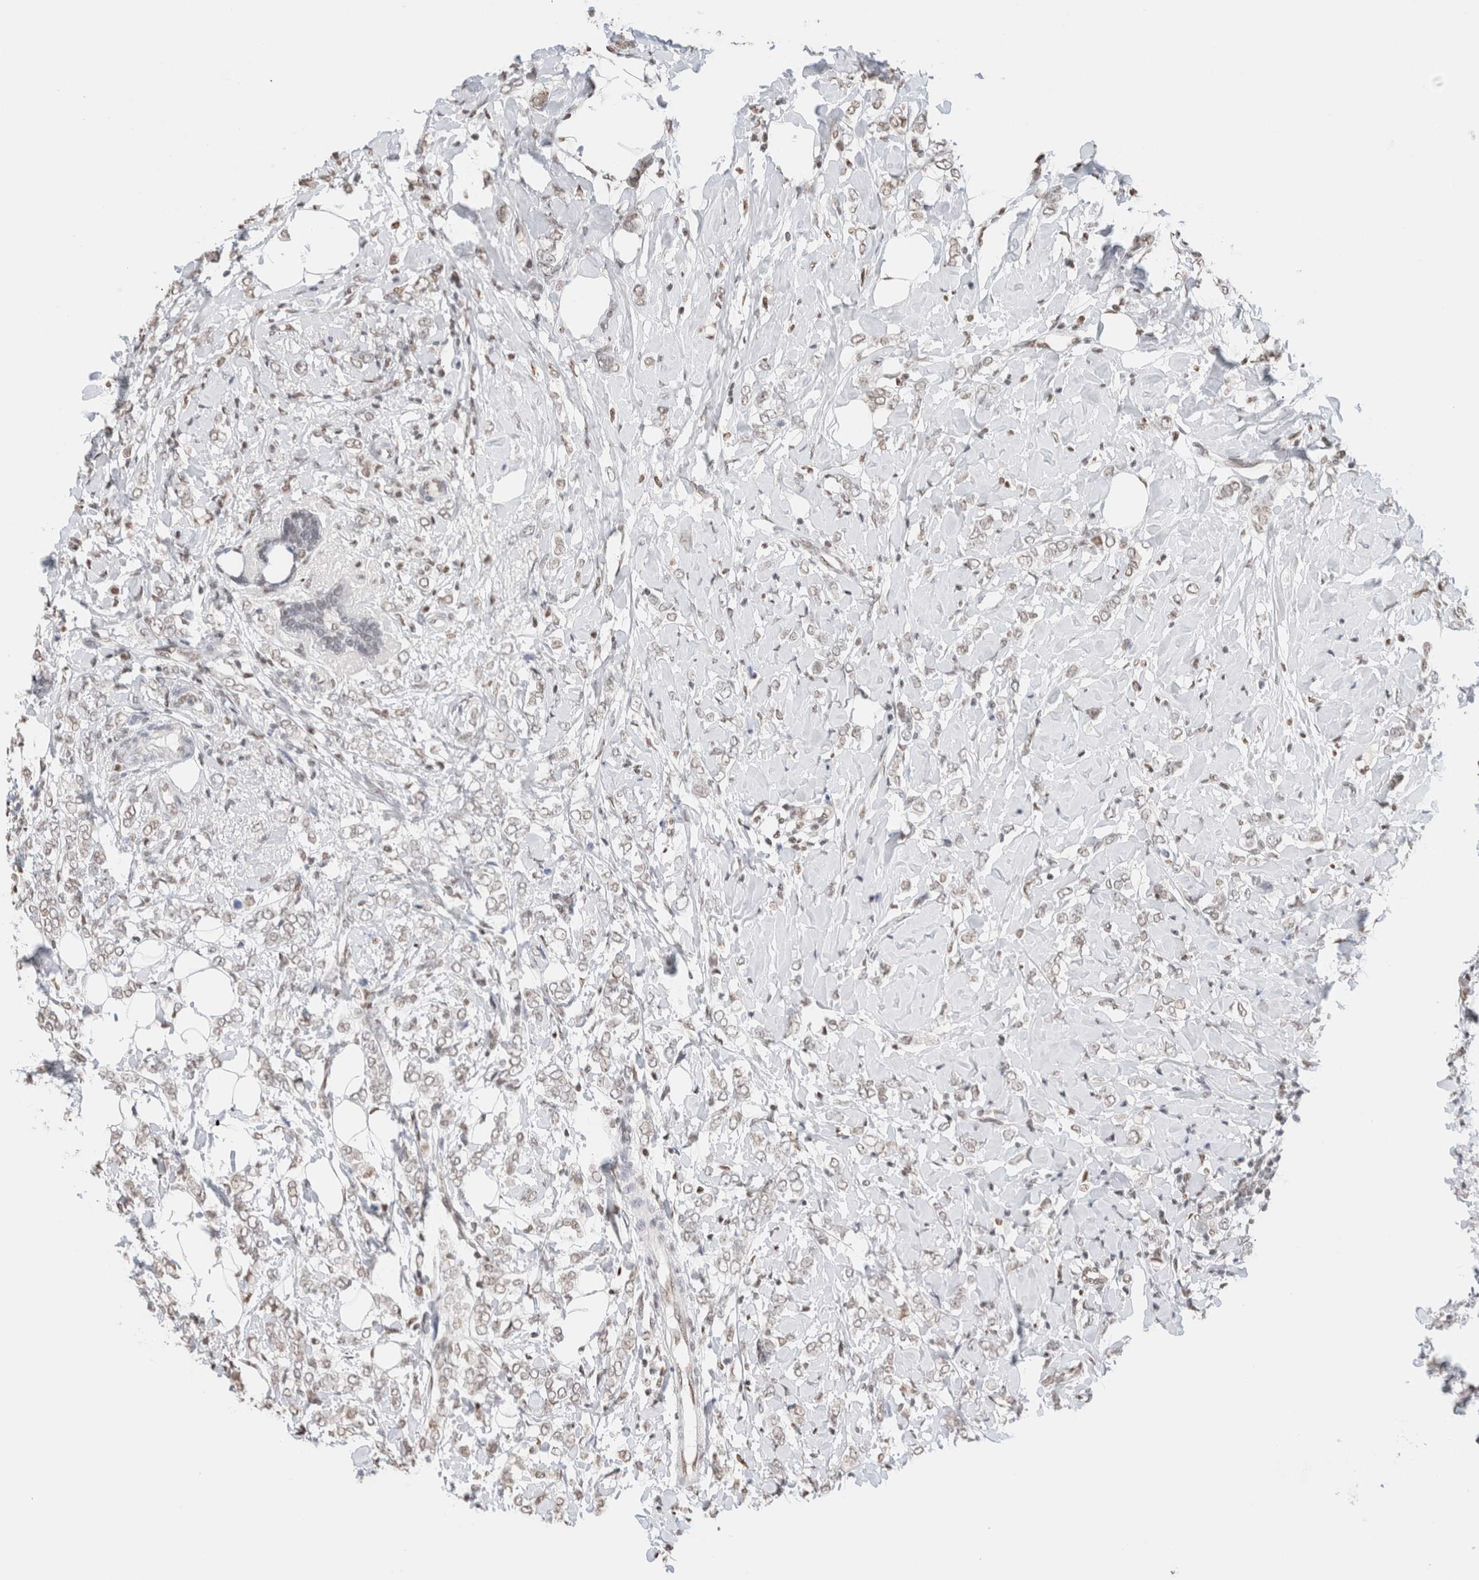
{"staining": {"intensity": "weak", "quantity": "<25%", "location": "nuclear"}, "tissue": "breast cancer", "cell_type": "Tumor cells", "image_type": "cancer", "snomed": [{"axis": "morphology", "description": "Normal tissue, NOS"}, {"axis": "morphology", "description": "Lobular carcinoma"}, {"axis": "topography", "description": "Breast"}], "caption": "High power microscopy micrograph of an immunohistochemistry photomicrograph of breast cancer (lobular carcinoma), revealing no significant expression in tumor cells. (DAB immunohistochemistry (IHC) visualized using brightfield microscopy, high magnification).", "gene": "SUPT3H", "patient": {"sex": "female", "age": 47}}